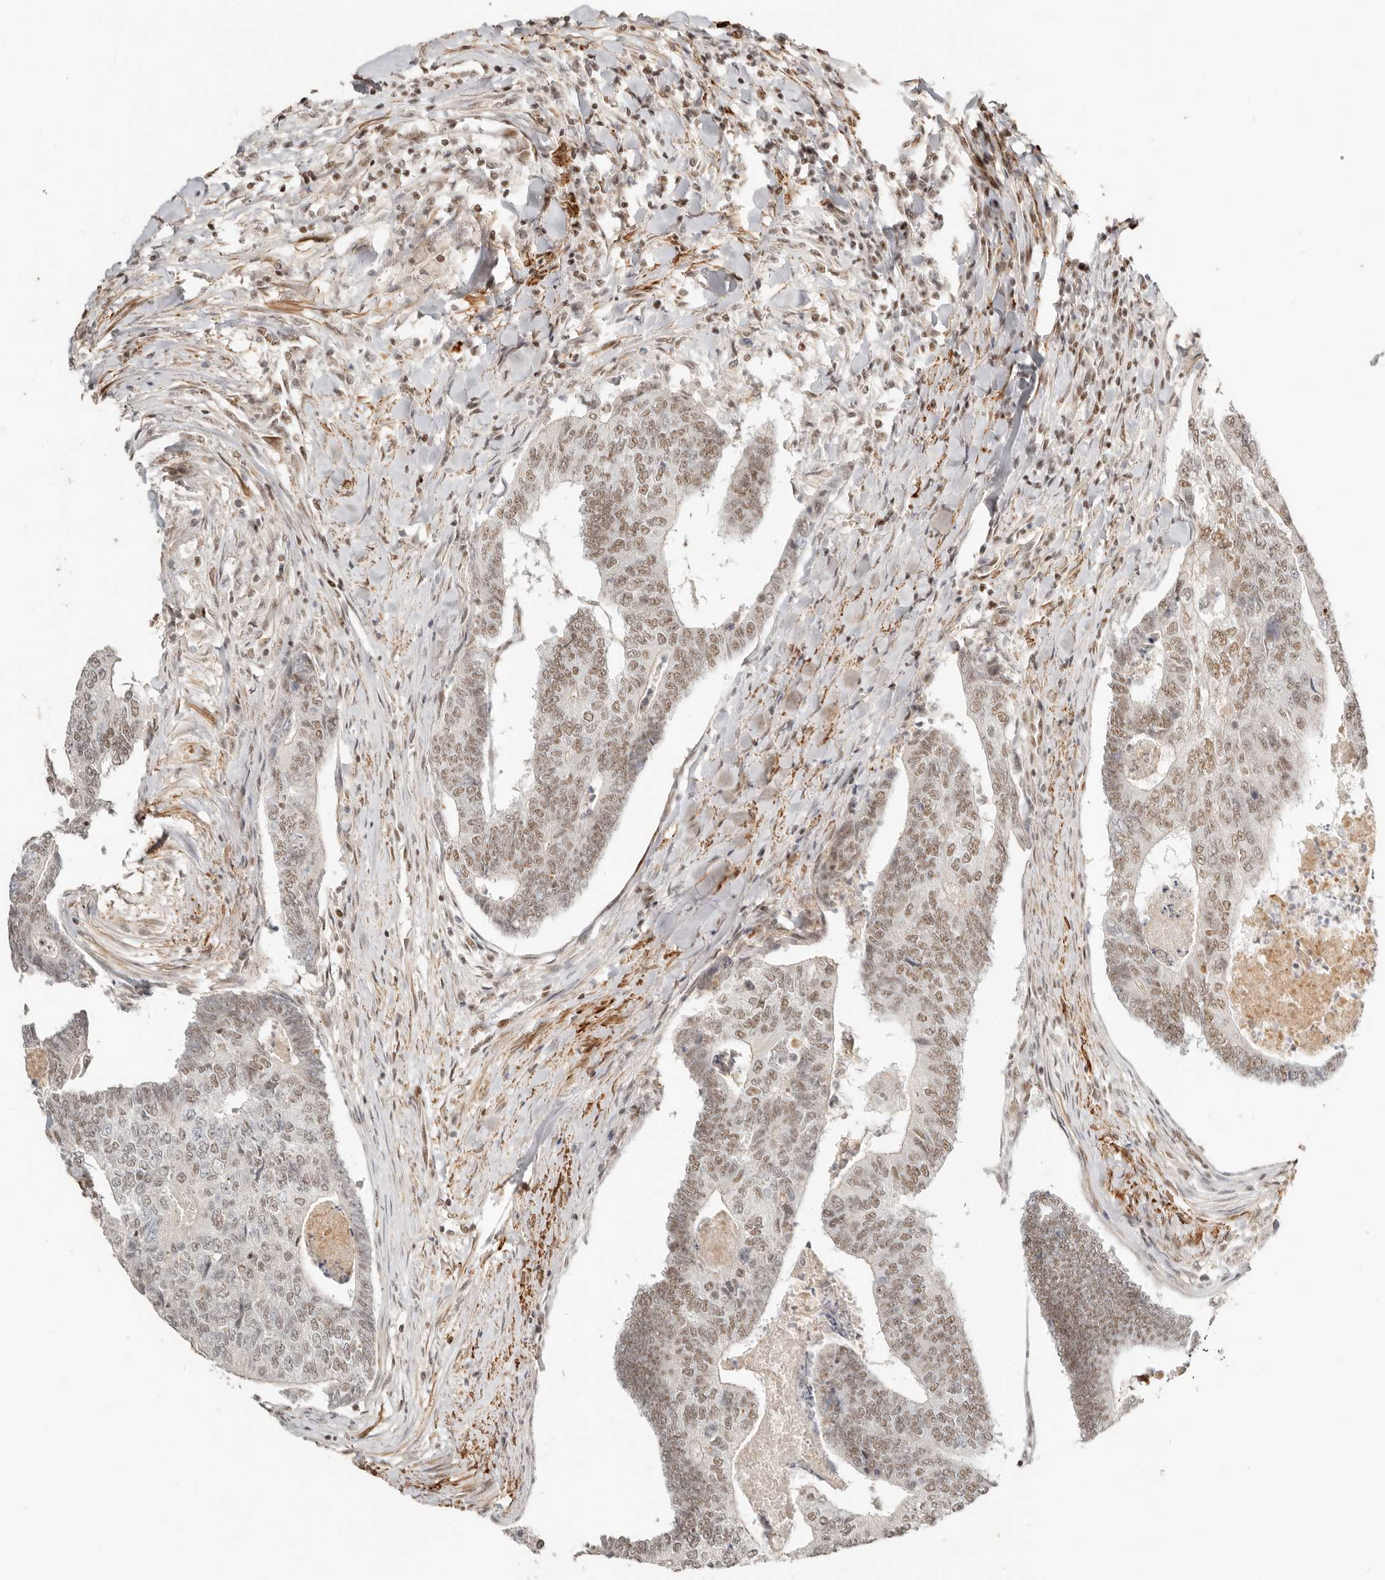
{"staining": {"intensity": "moderate", "quantity": "25%-75%", "location": "nuclear"}, "tissue": "colorectal cancer", "cell_type": "Tumor cells", "image_type": "cancer", "snomed": [{"axis": "morphology", "description": "Adenocarcinoma, NOS"}, {"axis": "topography", "description": "Colon"}], "caption": "Adenocarcinoma (colorectal) stained with immunohistochemistry (IHC) exhibits moderate nuclear positivity in approximately 25%-75% of tumor cells. The staining was performed using DAB, with brown indicating positive protein expression. Nuclei are stained blue with hematoxylin.", "gene": "GABPA", "patient": {"sex": "female", "age": 67}}